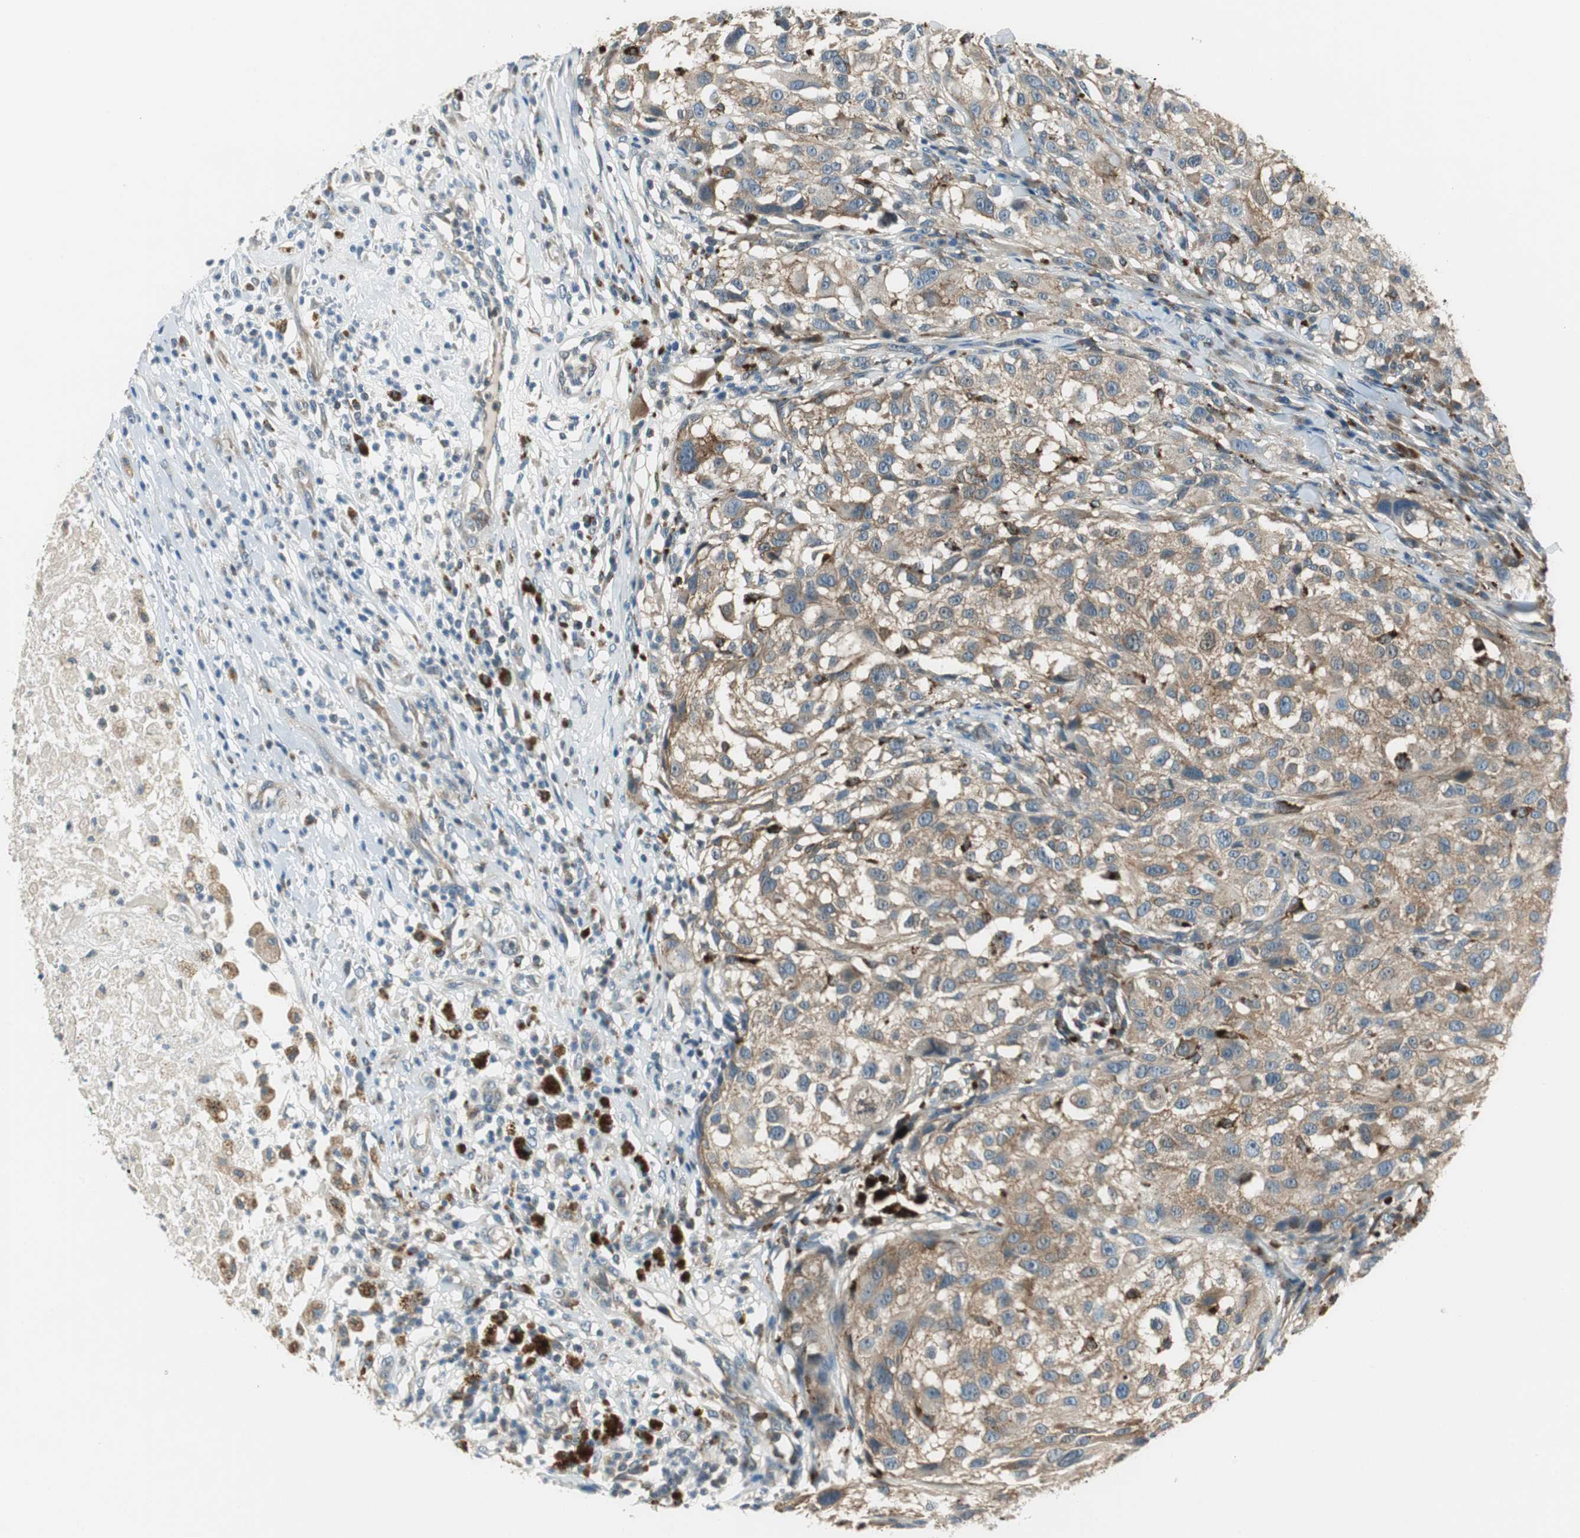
{"staining": {"intensity": "weak", "quantity": ">75%", "location": "cytoplasmic/membranous"}, "tissue": "melanoma", "cell_type": "Tumor cells", "image_type": "cancer", "snomed": [{"axis": "morphology", "description": "Necrosis, NOS"}, {"axis": "morphology", "description": "Malignant melanoma, NOS"}, {"axis": "topography", "description": "Skin"}], "caption": "Protein analysis of malignant melanoma tissue displays weak cytoplasmic/membranous staining in about >75% of tumor cells. (Brightfield microscopy of DAB IHC at high magnification).", "gene": "NCK1", "patient": {"sex": "female", "age": 87}}